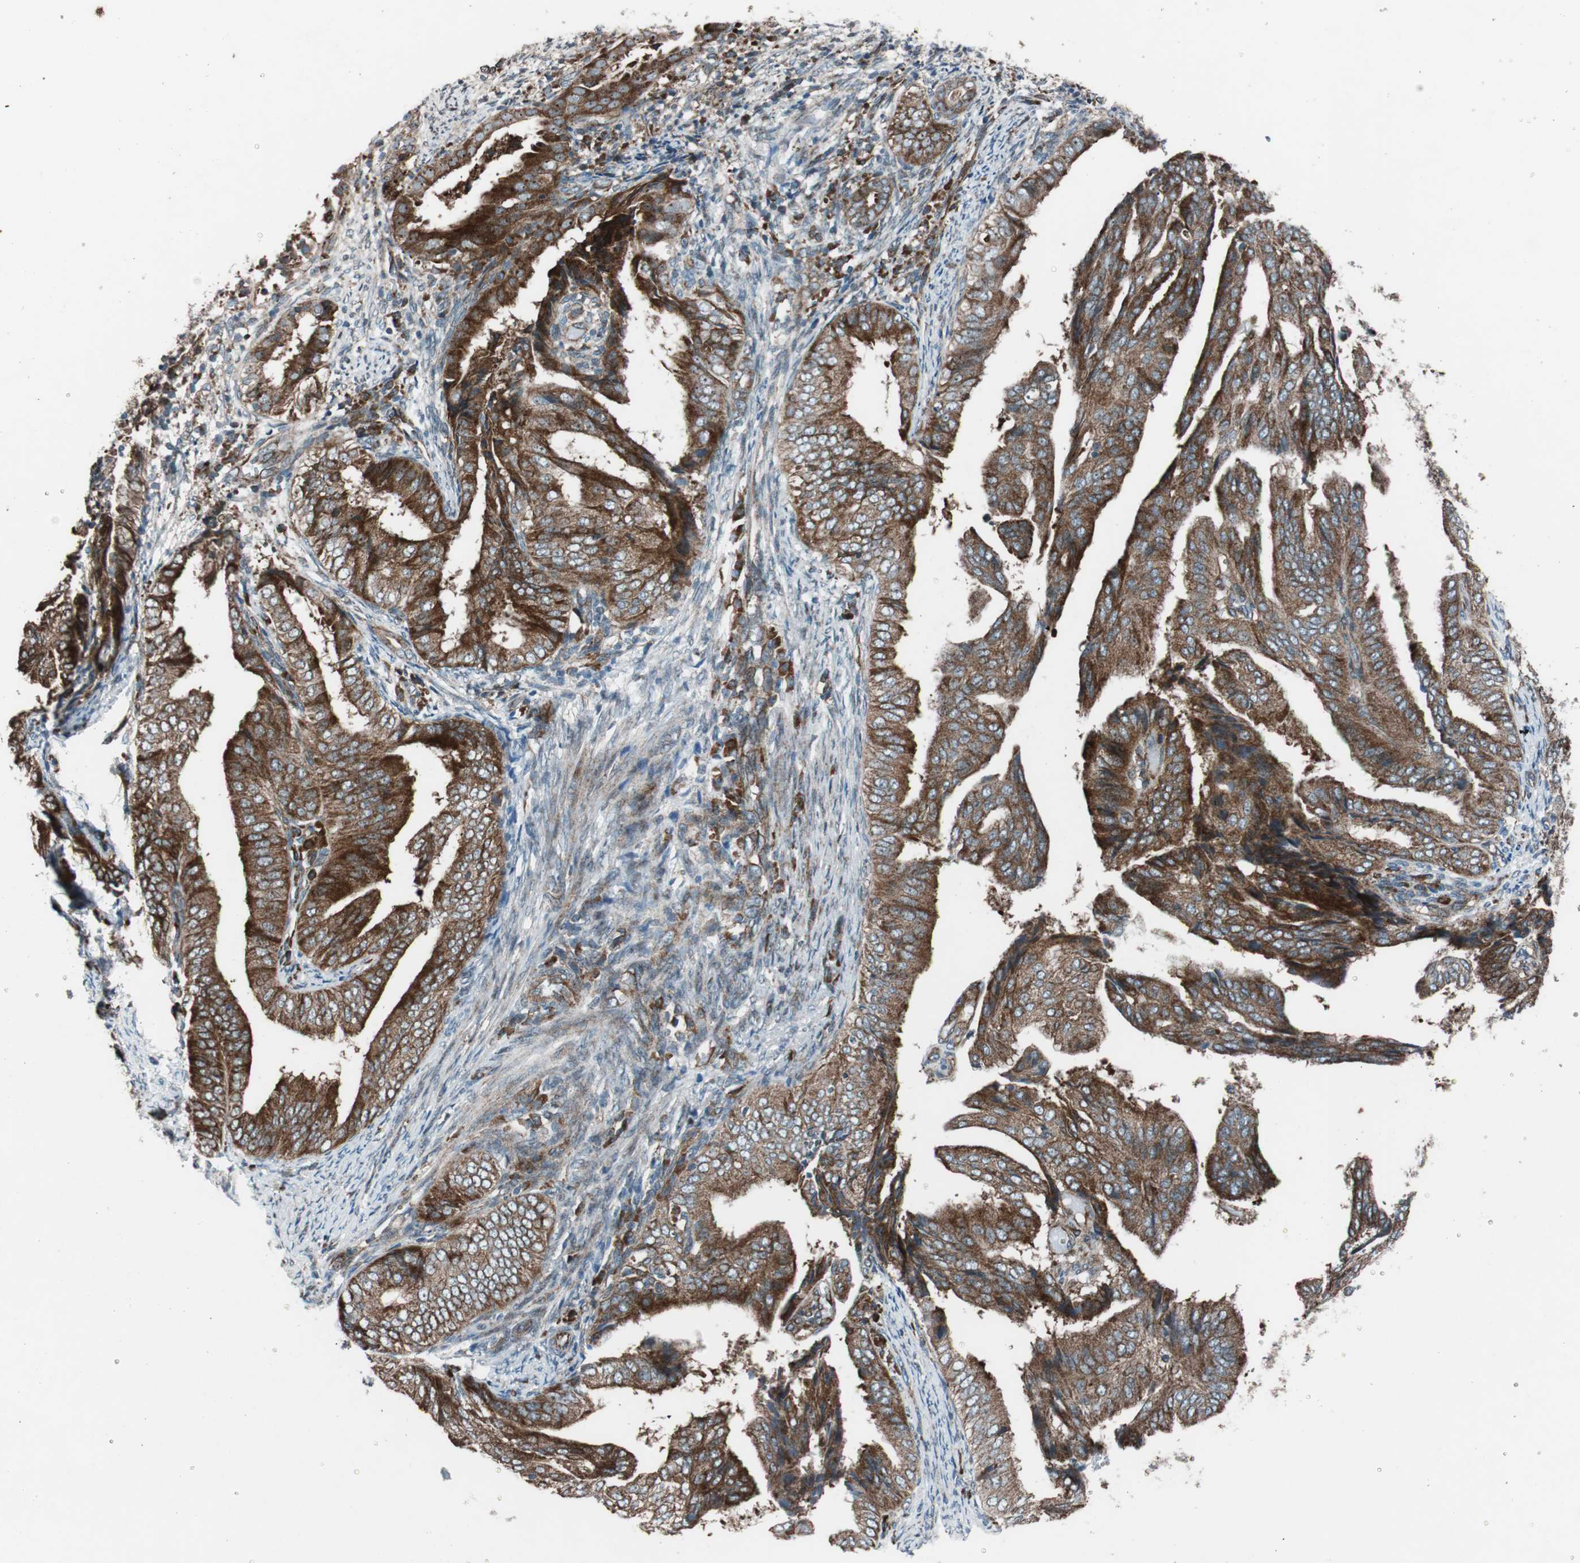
{"staining": {"intensity": "strong", "quantity": ">75%", "location": "cytoplasmic/membranous"}, "tissue": "endometrial cancer", "cell_type": "Tumor cells", "image_type": "cancer", "snomed": [{"axis": "morphology", "description": "Adenocarcinoma, NOS"}, {"axis": "topography", "description": "Endometrium"}], "caption": "Protein expression analysis of endometrial cancer (adenocarcinoma) reveals strong cytoplasmic/membranous positivity in approximately >75% of tumor cells. The staining was performed using DAB (3,3'-diaminobenzidine) to visualize the protein expression in brown, while the nuclei were stained in blue with hematoxylin (Magnification: 20x).", "gene": "CCL14", "patient": {"sex": "female", "age": 58}}